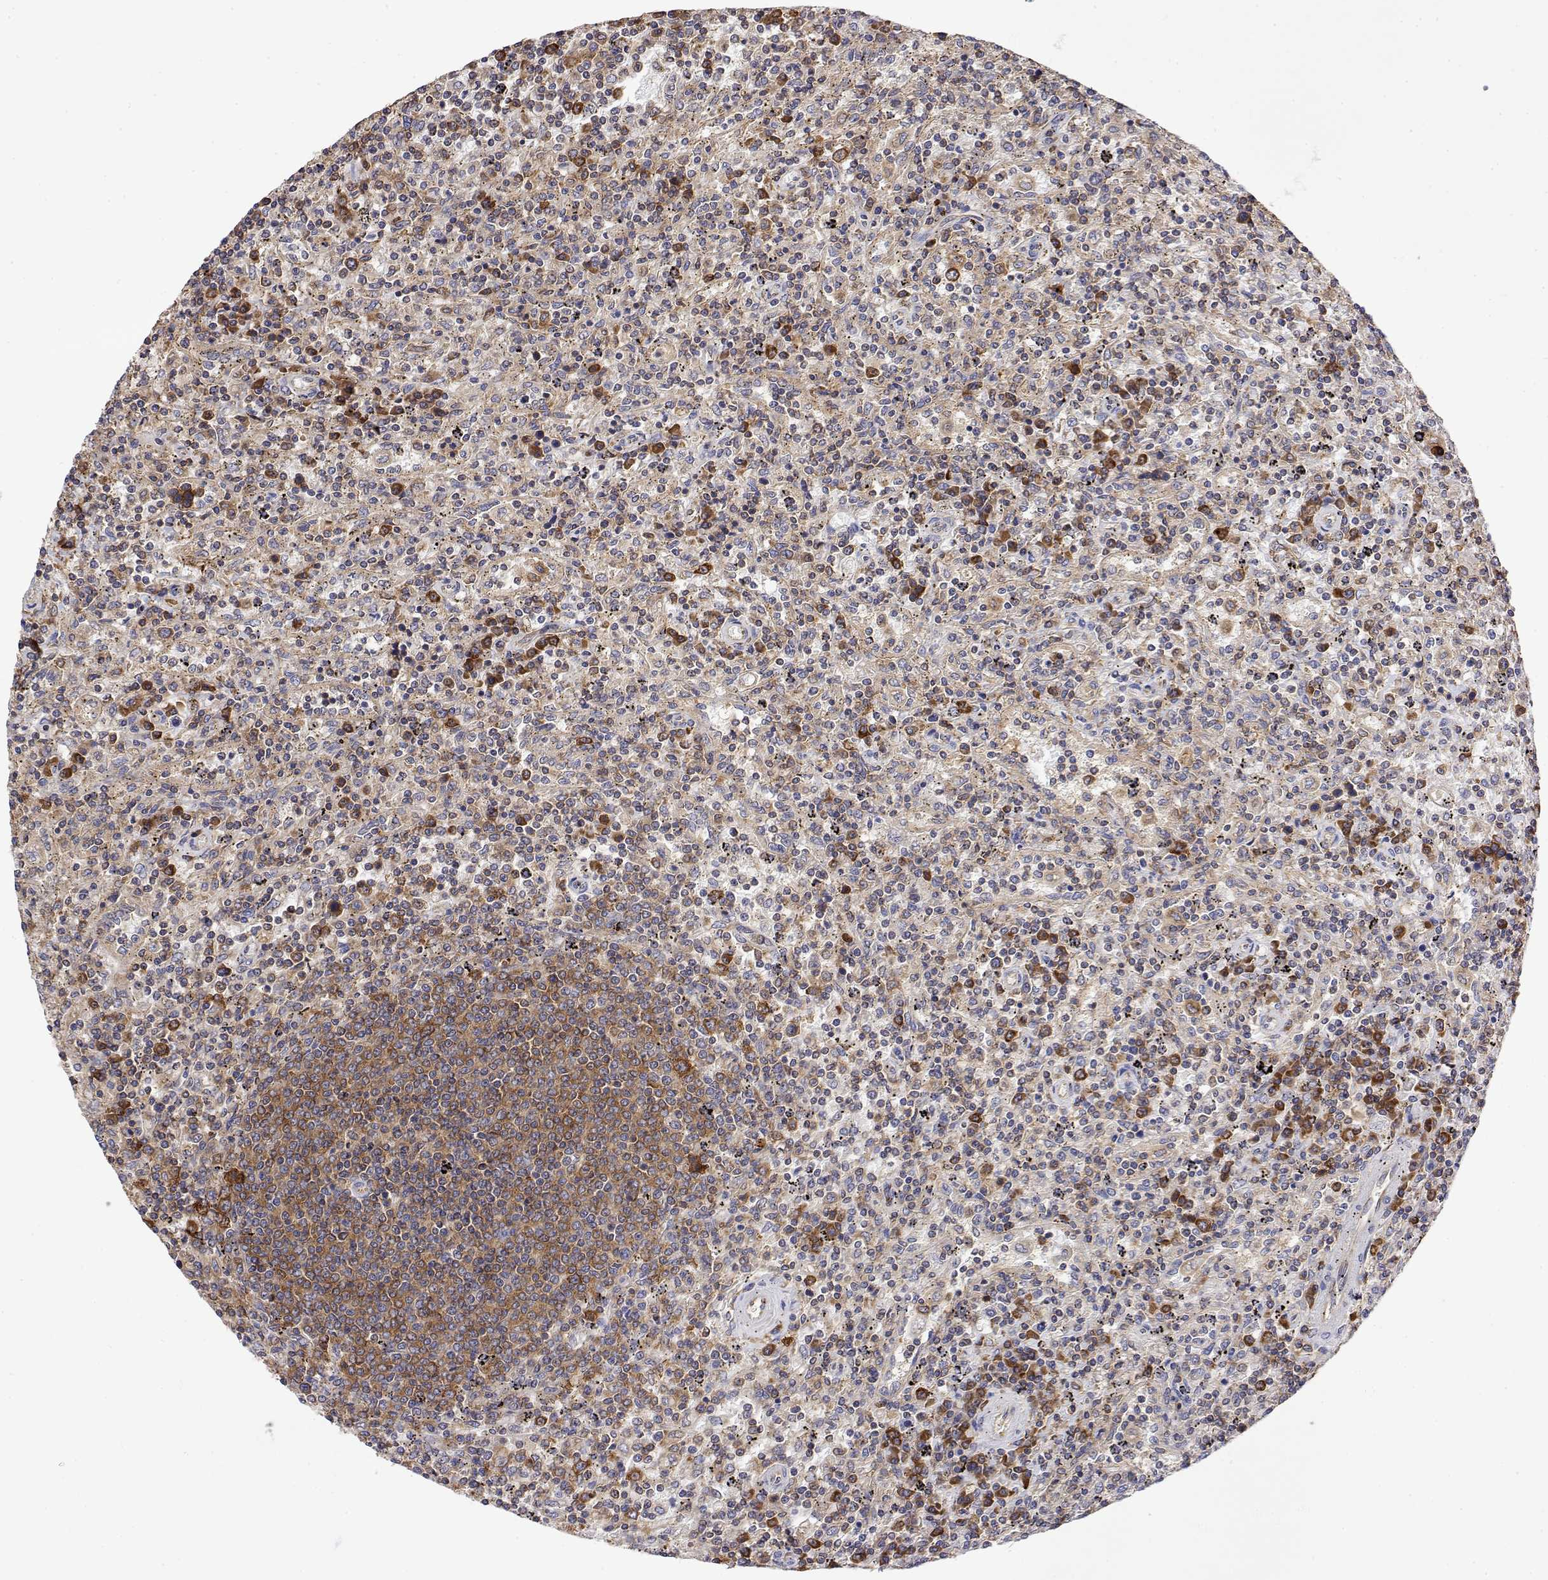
{"staining": {"intensity": "strong", "quantity": "<25%", "location": "cytoplasmic/membranous"}, "tissue": "lymphoma", "cell_type": "Tumor cells", "image_type": "cancer", "snomed": [{"axis": "morphology", "description": "Malignant lymphoma, non-Hodgkin's type, Low grade"}, {"axis": "topography", "description": "Spleen"}], "caption": "Immunohistochemistry photomicrograph of neoplastic tissue: human lymphoma stained using immunohistochemistry demonstrates medium levels of strong protein expression localized specifically in the cytoplasmic/membranous of tumor cells, appearing as a cytoplasmic/membranous brown color.", "gene": "EEF1G", "patient": {"sex": "male", "age": 62}}